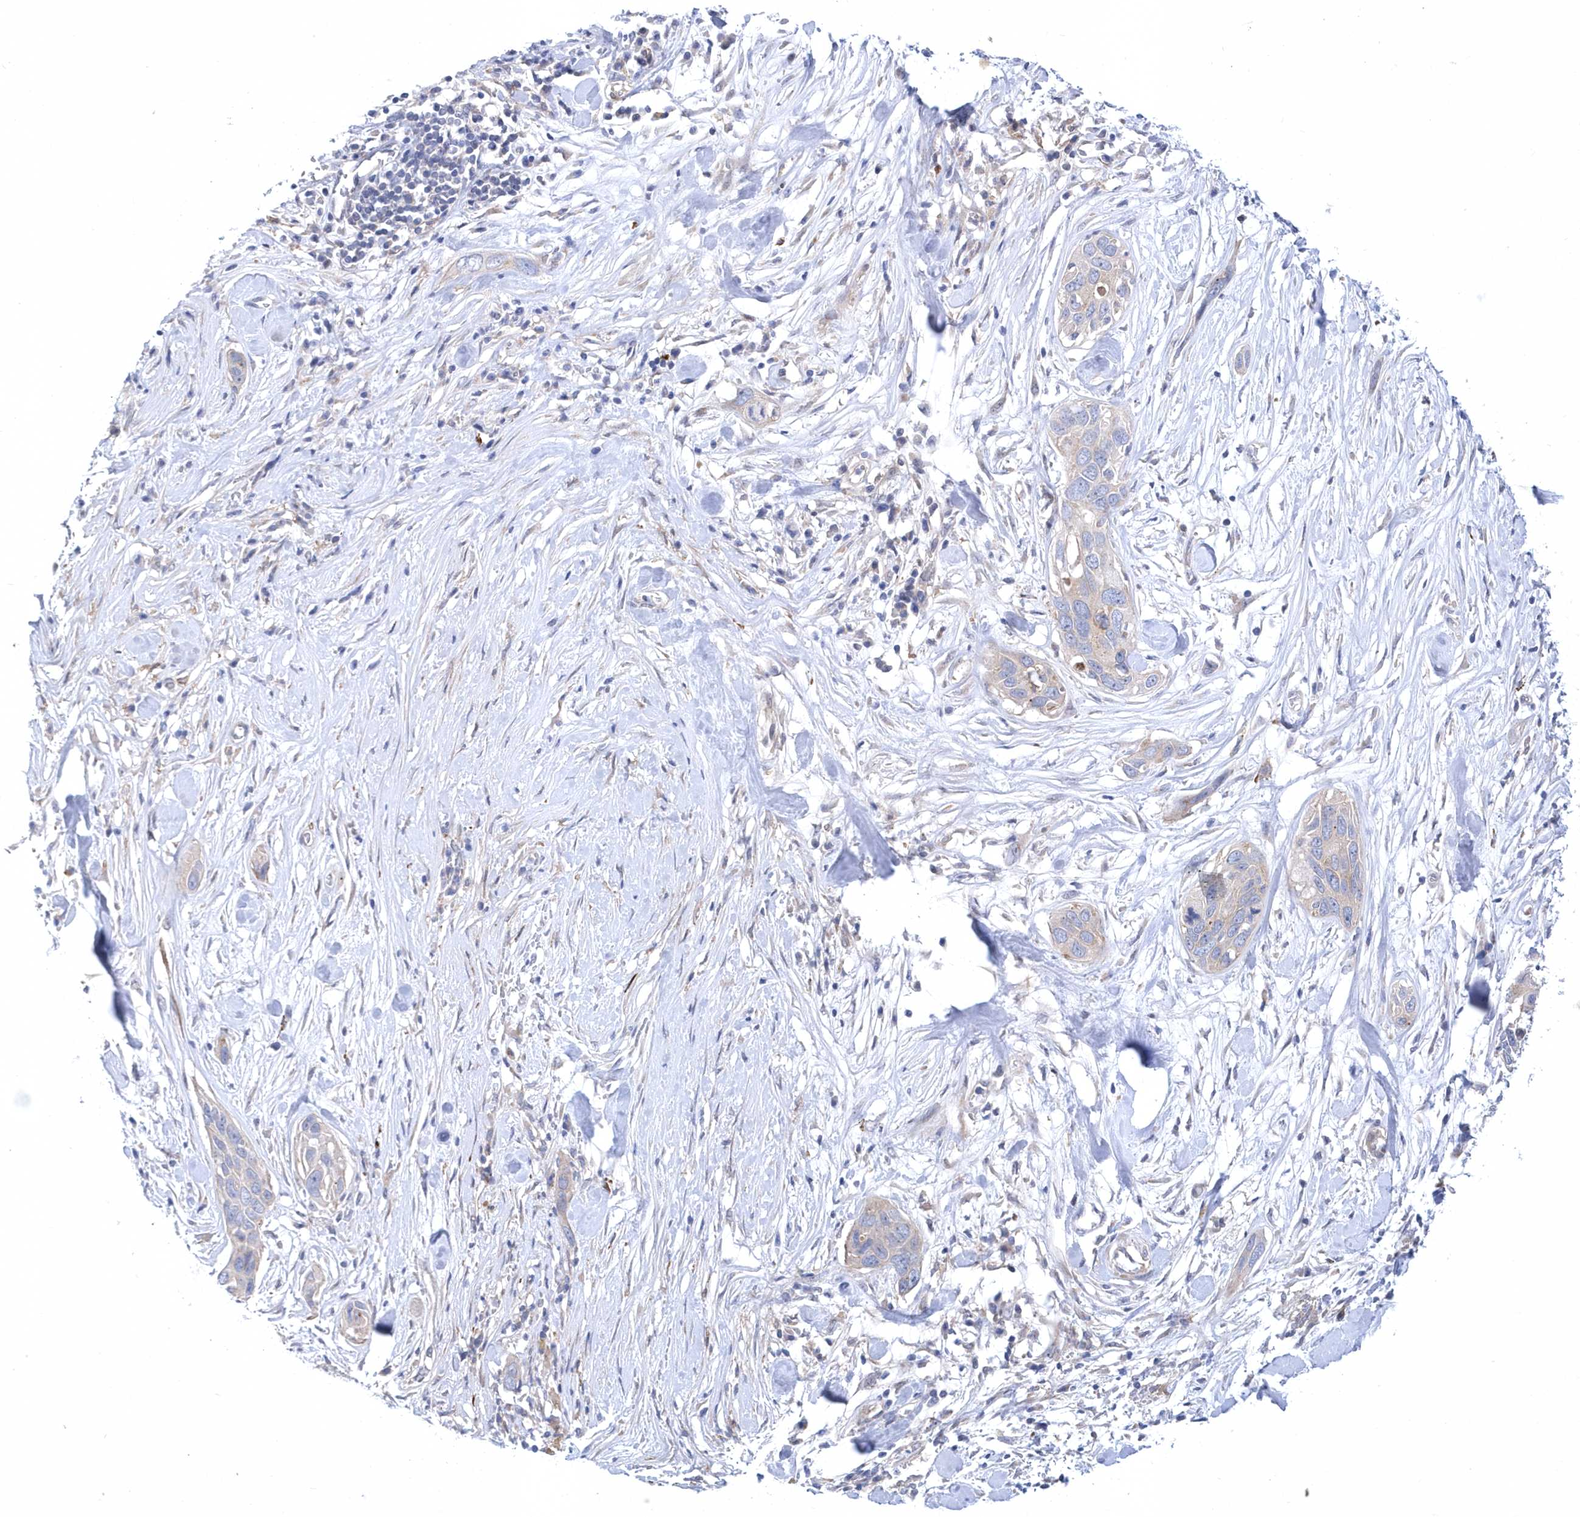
{"staining": {"intensity": "negative", "quantity": "none", "location": "none"}, "tissue": "pancreatic cancer", "cell_type": "Tumor cells", "image_type": "cancer", "snomed": [{"axis": "morphology", "description": "Adenocarcinoma, NOS"}, {"axis": "topography", "description": "Pancreas"}], "caption": "Pancreatic cancer stained for a protein using immunohistochemistry reveals no positivity tumor cells.", "gene": "LONRF2", "patient": {"sex": "female", "age": 60}}